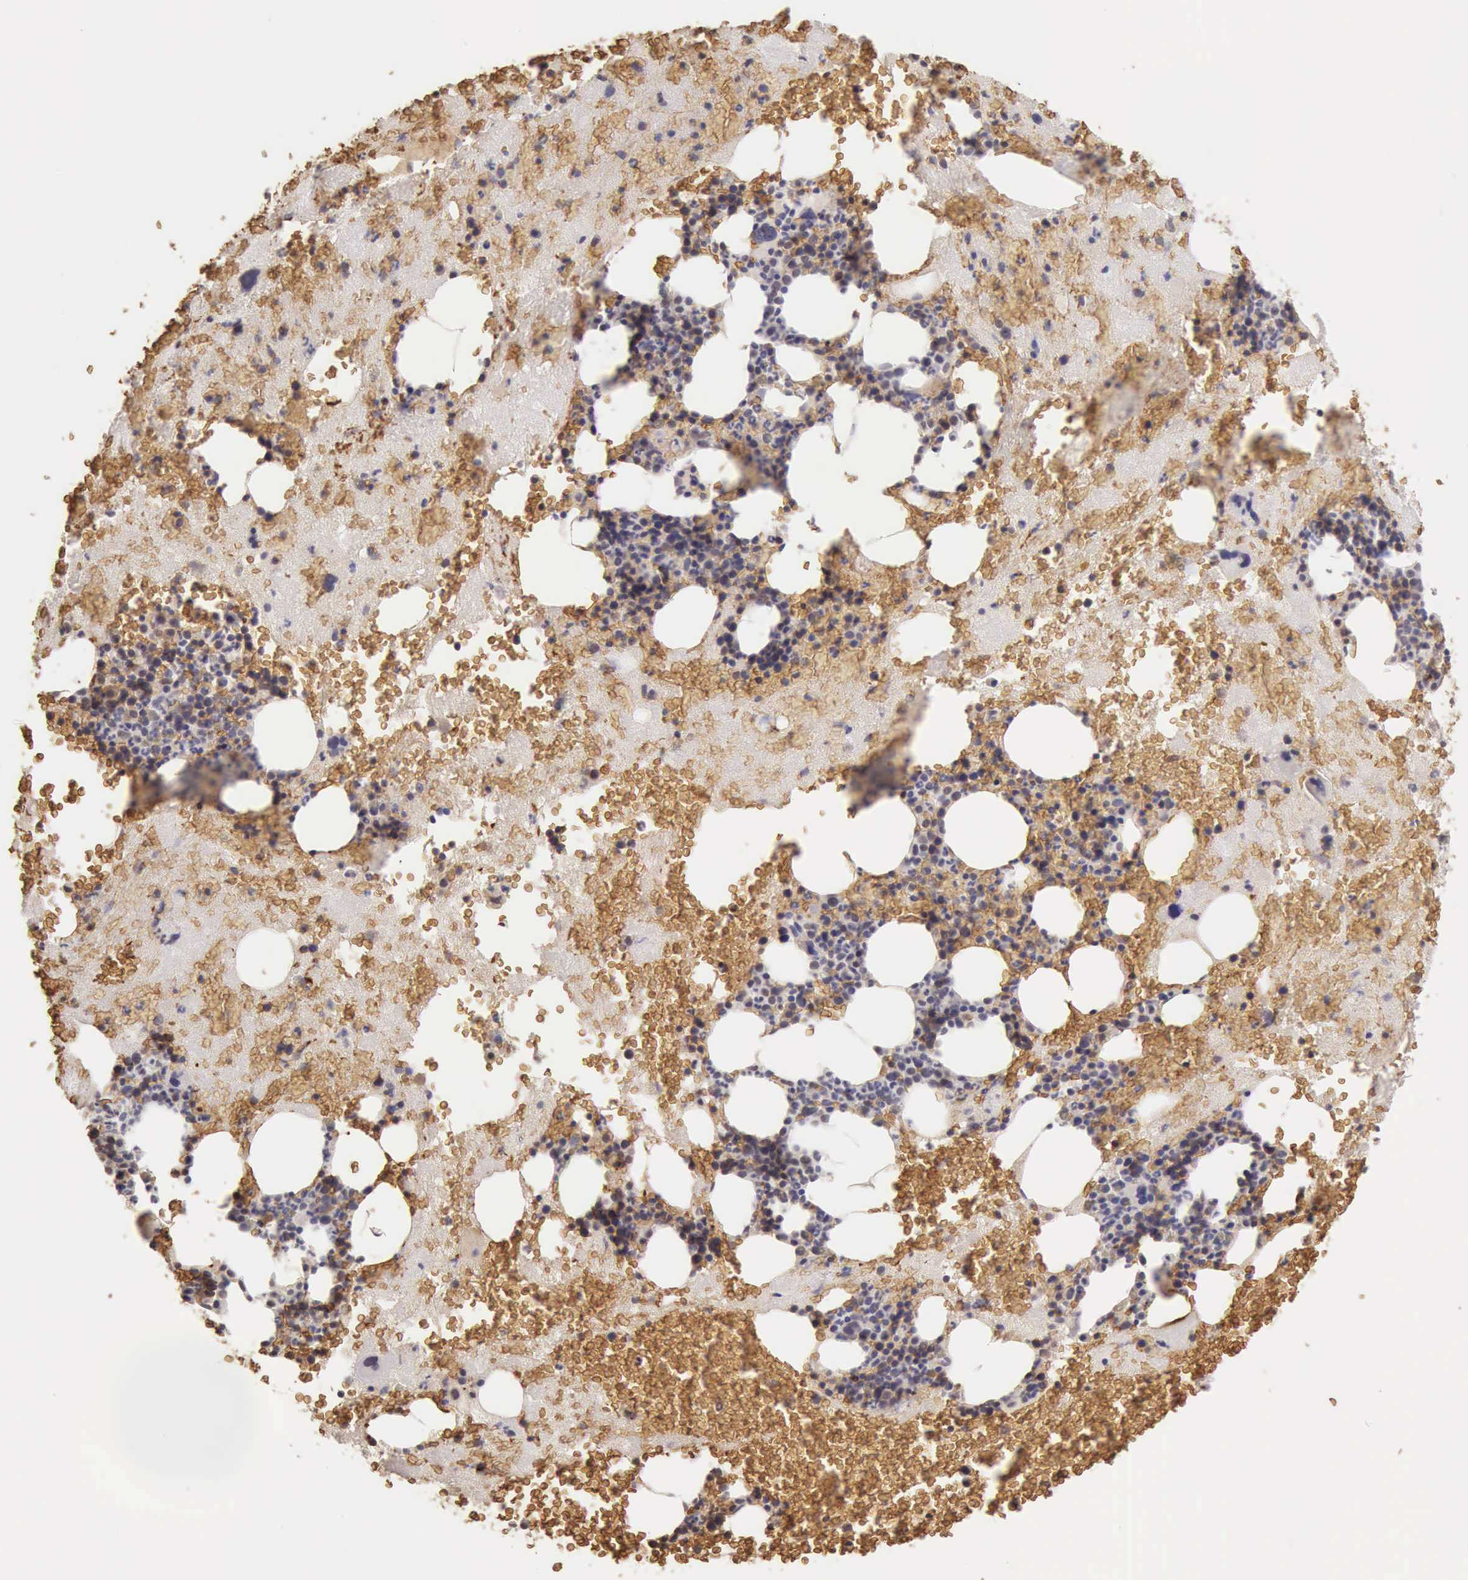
{"staining": {"intensity": "negative", "quantity": "none", "location": "none"}, "tissue": "bone marrow", "cell_type": "Hematopoietic cells", "image_type": "normal", "snomed": [{"axis": "morphology", "description": "Normal tissue, NOS"}, {"axis": "topography", "description": "Bone marrow"}], "caption": "Immunohistochemical staining of unremarkable human bone marrow shows no significant staining in hematopoietic cells.", "gene": "CFI", "patient": {"sex": "male", "age": 76}}